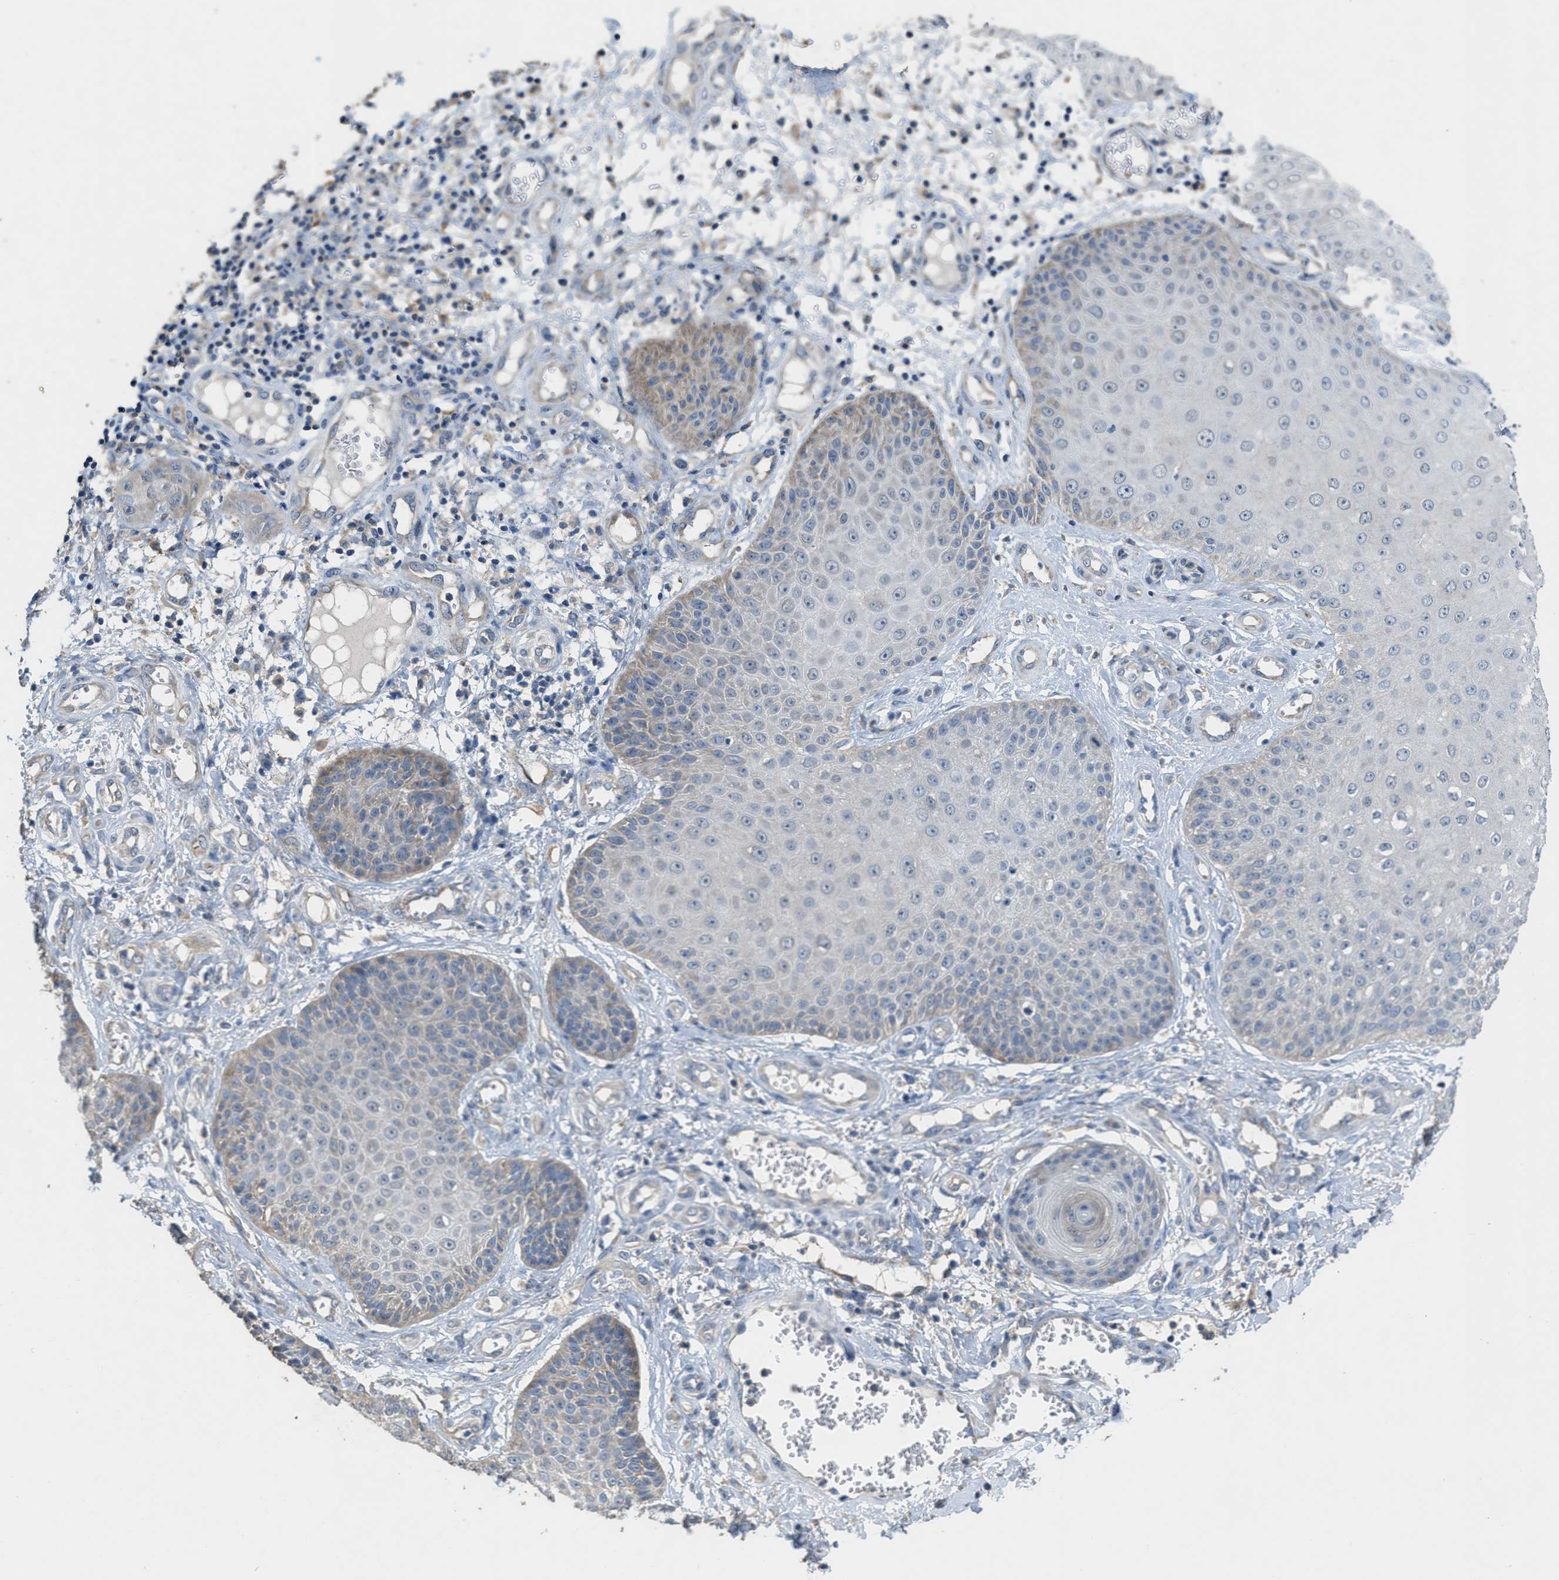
{"staining": {"intensity": "weak", "quantity": "<25%", "location": "cytoplasmic/membranous"}, "tissue": "skin cancer", "cell_type": "Tumor cells", "image_type": "cancer", "snomed": [{"axis": "morphology", "description": "Squamous cell carcinoma, NOS"}, {"axis": "topography", "description": "Skin"}], "caption": "This image is of skin cancer stained with immunohistochemistry to label a protein in brown with the nuclei are counter-stained blue. There is no expression in tumor cells.", "gene": "DGKE", "patient": {"sex": "male", "age": 74}}